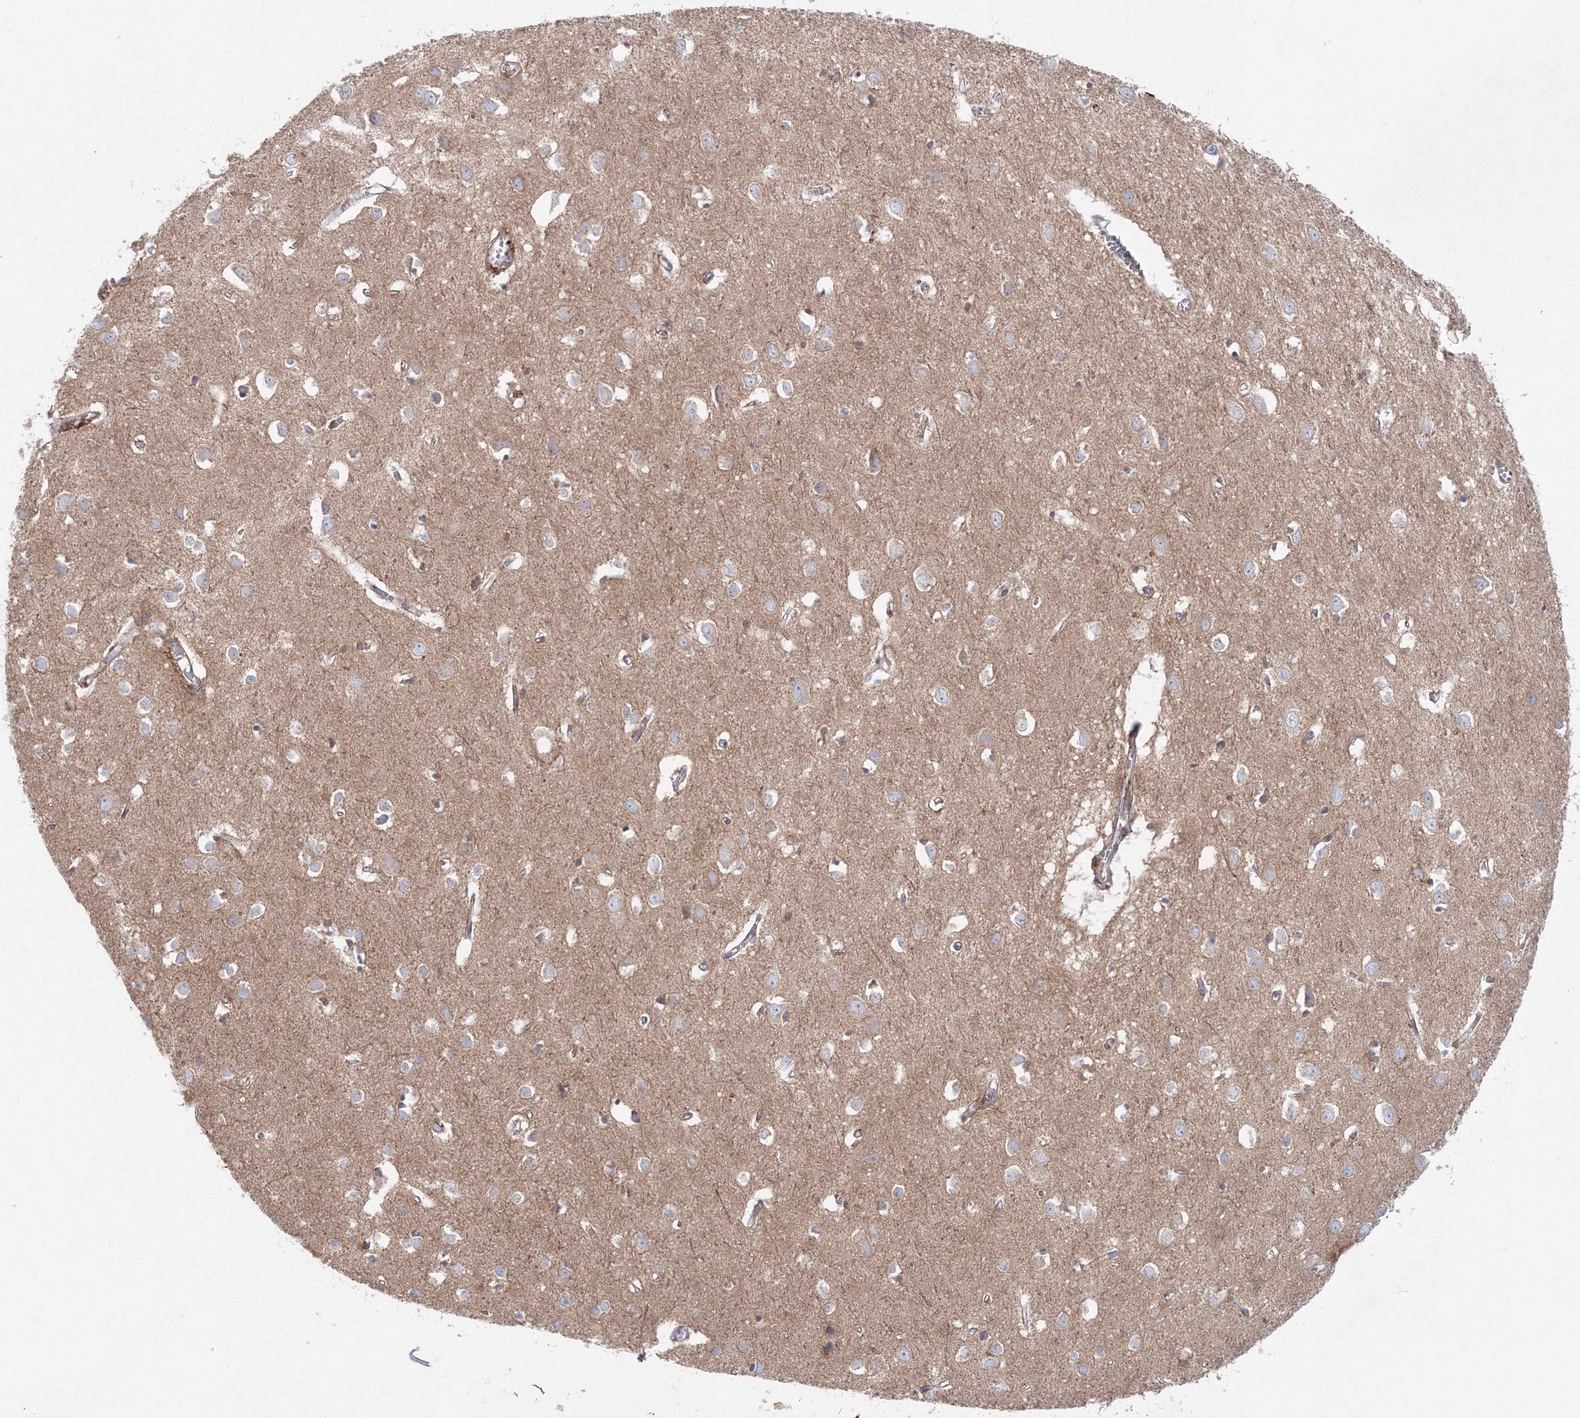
{"staining": {"intensity": "moderate", "quantity": "<25%", "location": "cytoplasmic/membranous"}, "tissue": "cerebral cortex", "cell_type": "Endothelial cells", "image_type": "normal", "snomed": [{"axis": "morphology", "description": "Normal tissue, NOS"}, {"axis": "topography", "description": "Cerebral cortex"}], "caption": "Endothelial cells demonstrate low levels of moderate cytoplasmic/membranous expression in about <25% of cells in benign cerebral cortex.", "gene": "SH3PXD2A", "patient": {"sex": "female", "age": 64}}